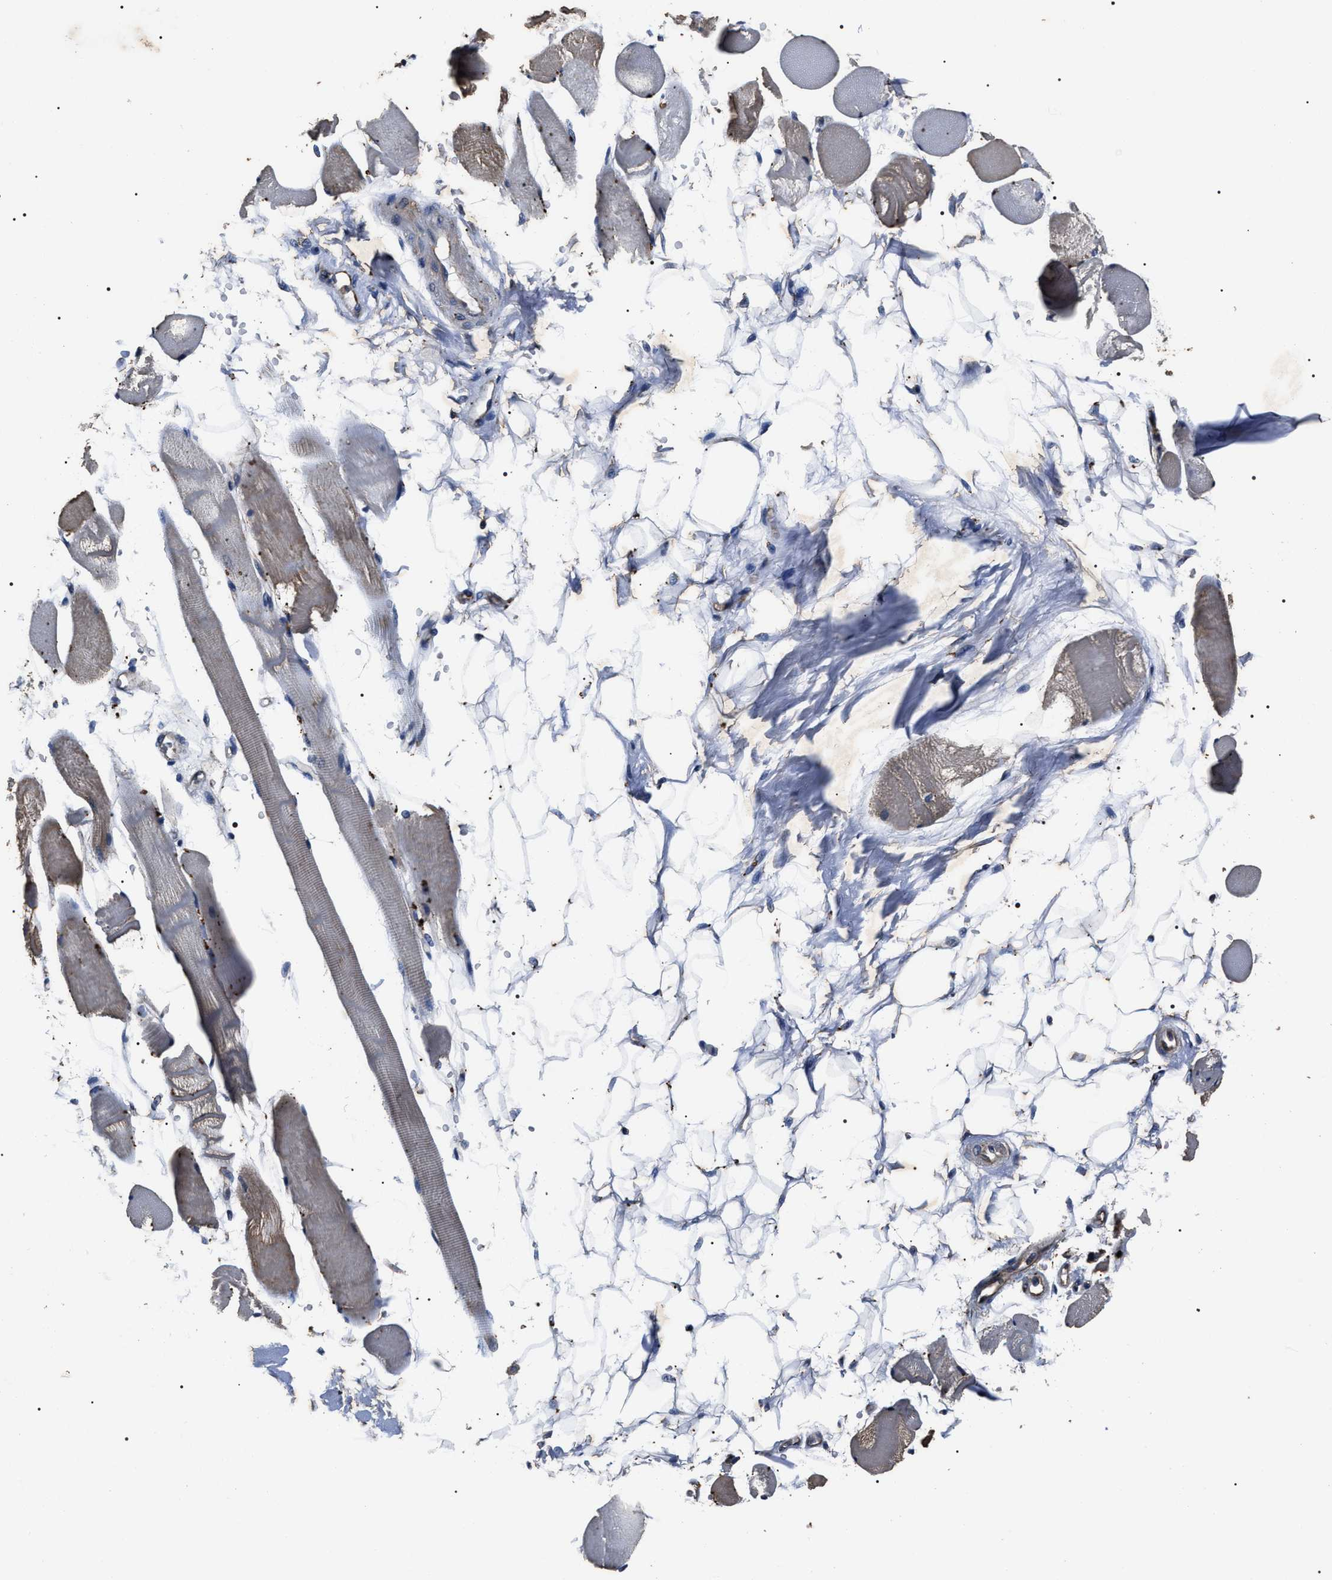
{"staining": {"intensity": "moderate", "quantity": ">75%", "location": "cytoplasmic/membranous"}, "tissue": "skeletal muscle", "cell_type": "Myocytes", "image_type": "normal", "snomed": [{"axis": "morphology", "description": "Normal tissue, NOS"}, {"axis": "topography", "description": "Skeletal muscle"}, {"axis": "topography", "description": "Peripheral nerve tissue"}], "caption": "The image demonstrates immunohistochemical staining of unremarkable skeletal muscle. There is moderate cytoplasmic/membranous positivity is identified in approximately >75% of myocytes.", "gene": "HSCB", "patient": {"sex": "female", "age": 84}}